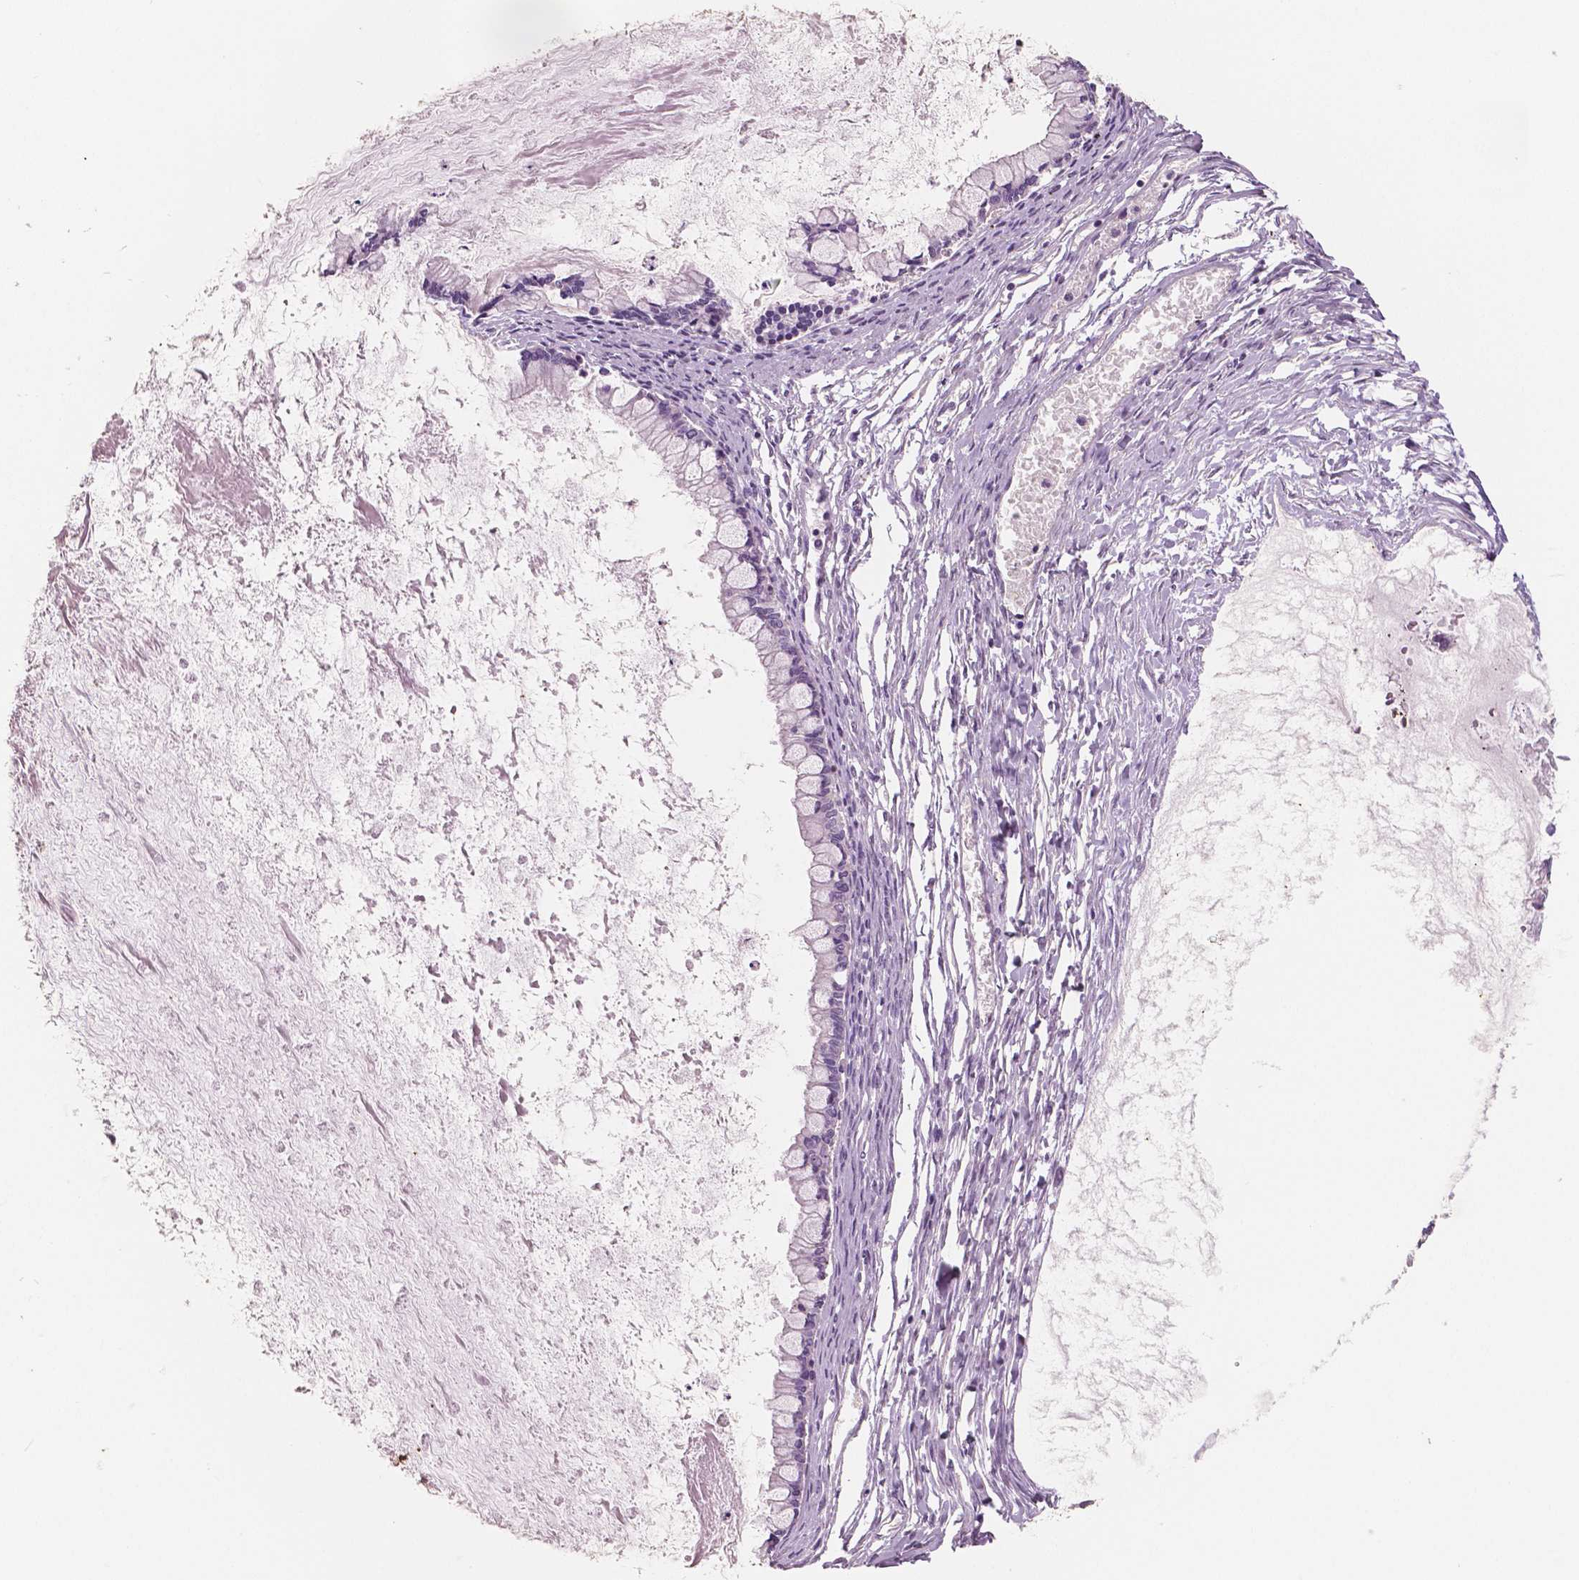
{"staining": {"intensity": "negative", "quantity": "none", "location": "none"}, "tissue": "ovarian cancer", "cell_type": "Tumor cells", "image_type": "cancer", "snomed": [{"axis": "morphology", "description": "Cystadenocarcinoma, mucinous, NOS"}, {"axis": "topography", "description": "Ovary"}], "caption": "This is an IHC histopathology image of human ovarian cancer (mucinous cystadenocarcinoma). There is no expression in tumor cells.", "gene": "NECAB2", "patient": {"sex": "female", "age": 67}}